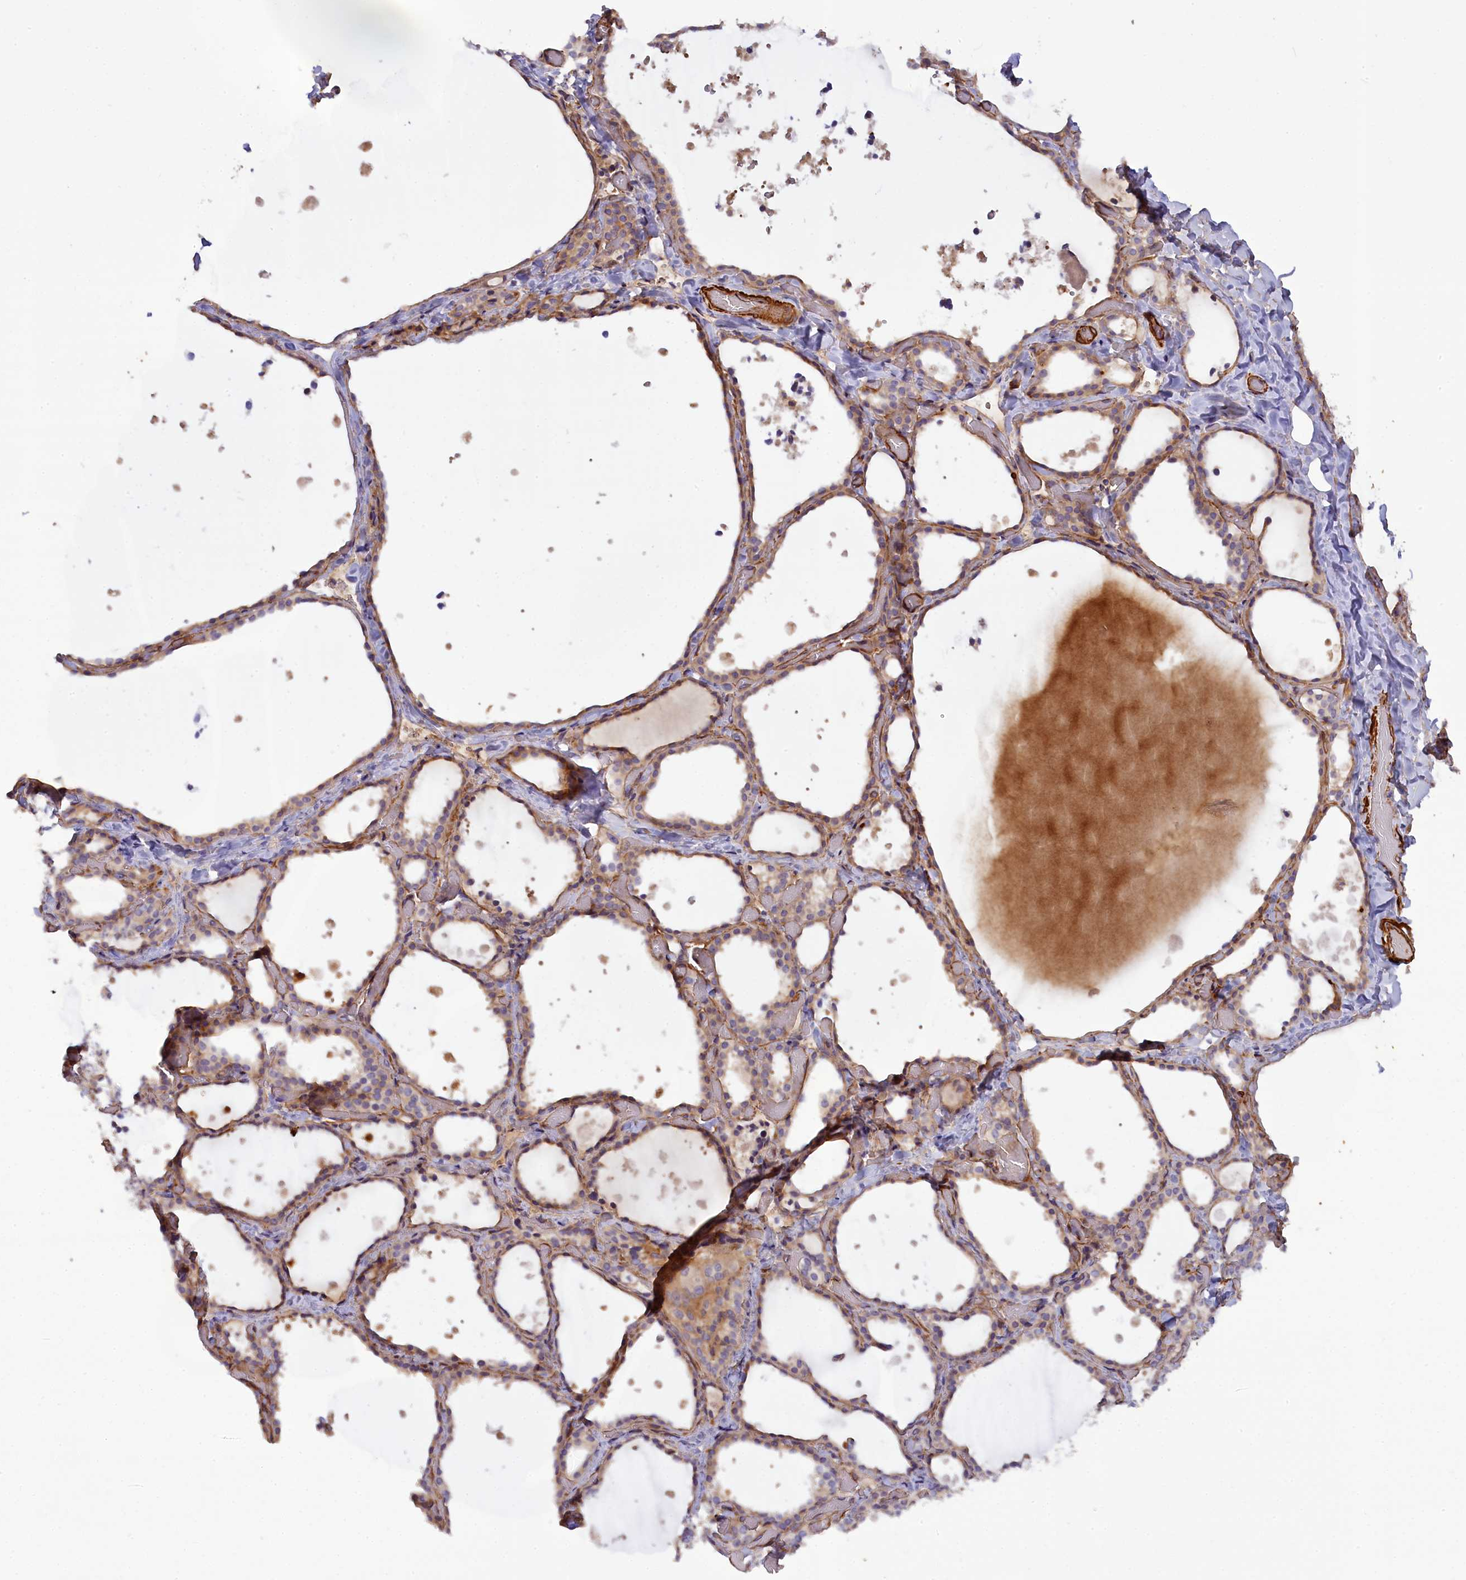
{"staining": {"intensity": "weak", "quantity": "25%-75%", "location": "cytoplasmic/membranous"}, "tissue": "thyroid gland", "cell_type": "Glandular cells", "image_type": "normal", "snomed": [{"axis": "morphology", "description": "Normal tissue, NOS"}, {"axis": "topography", "description": "Thyroid gland"}], "caption": "Approximately 25%-75% of glandular cells in normal human thyroid gland reveal weak cytoplasmic/membranous protein positivity as visualized by brown immunohistochemical staining.", "gene": "FUZ", "patient": {"sex": "female", "age": 44}}